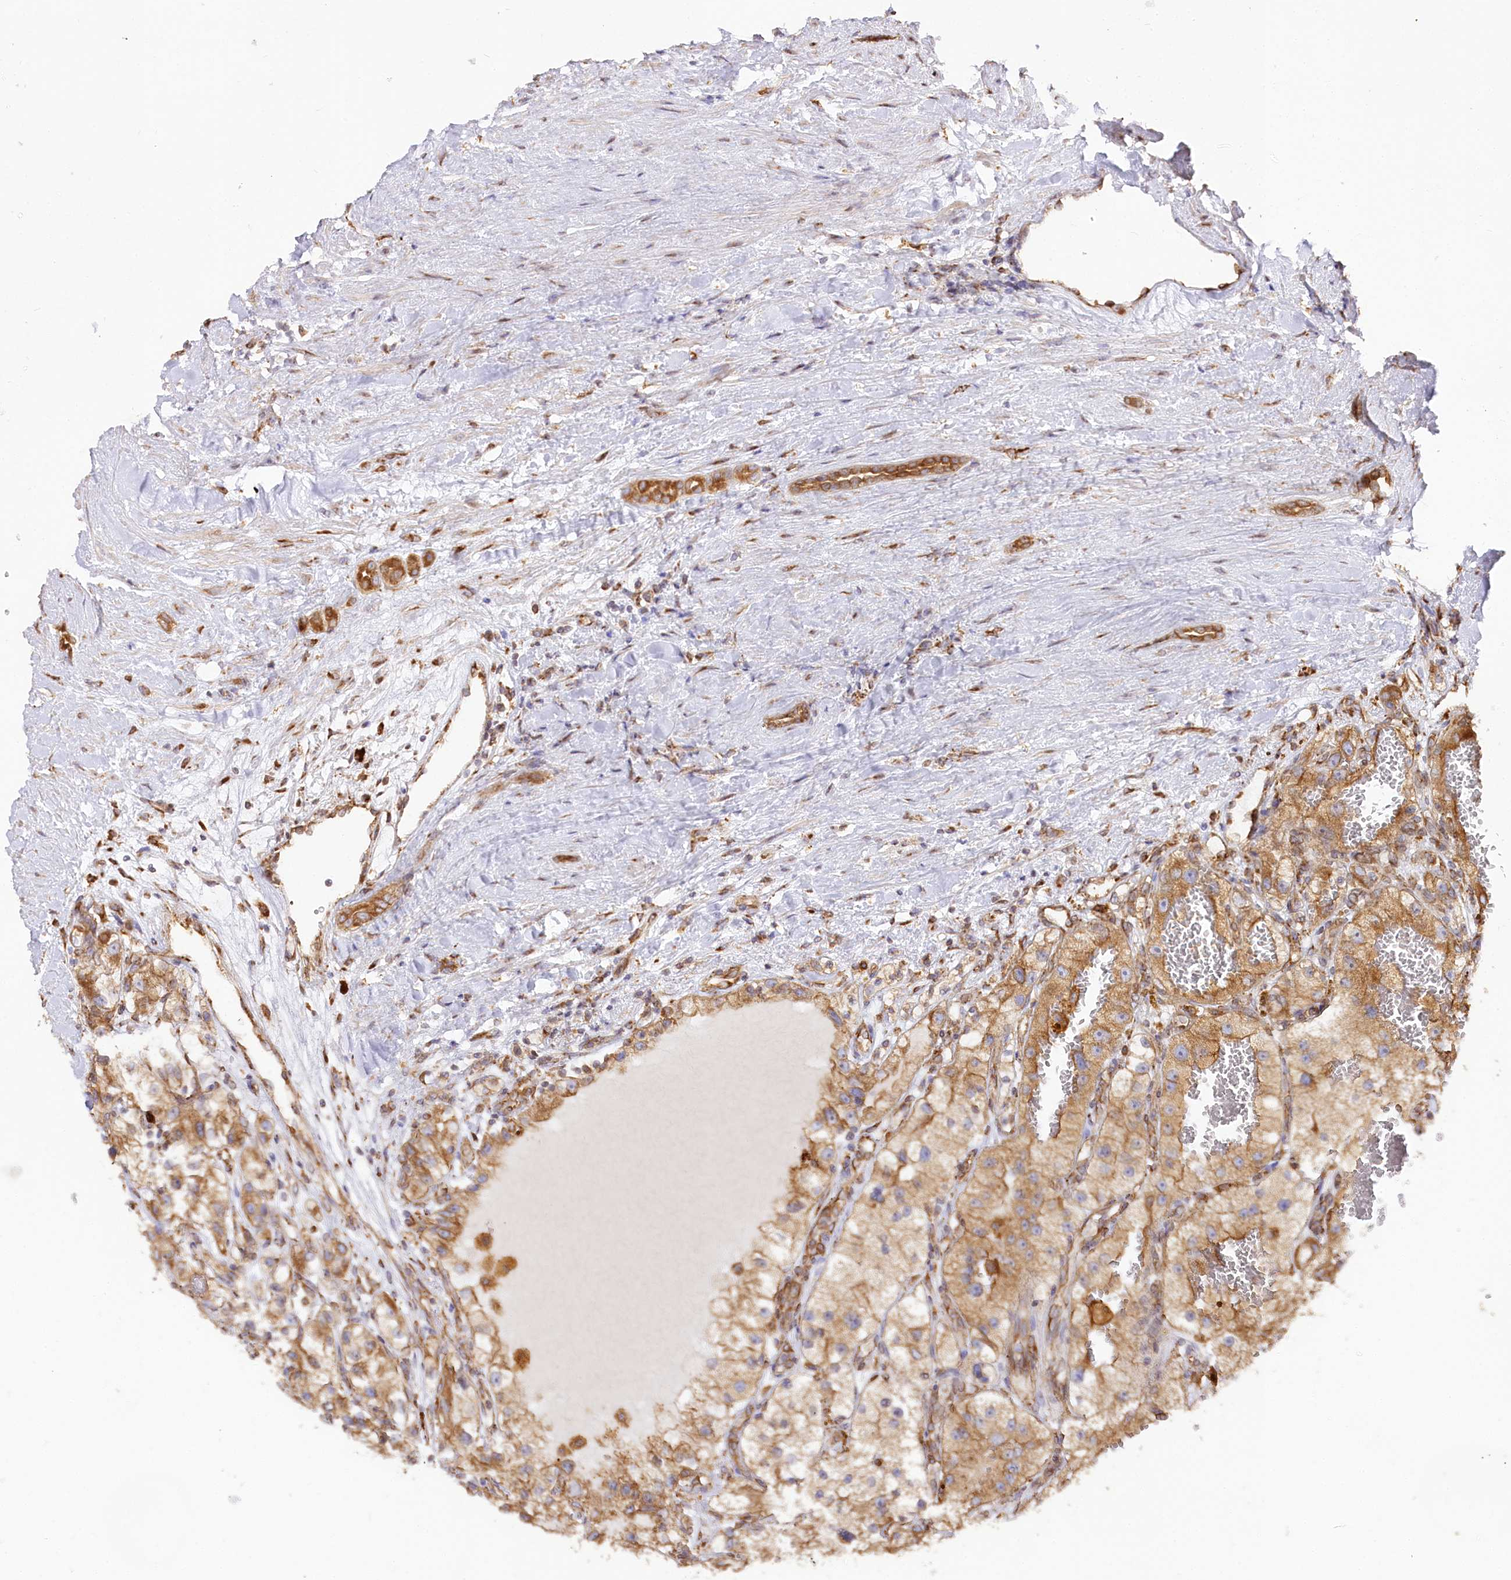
{"staining": {"intensity": "moderate", "quantity": ">75%", "location": "cytoplasmic/membranous"}, "tissue": "renal cancer", "cell_type": "Tumor cells", "image_type": "cancer", "snomed": [{"axis": "morphology", "description": "Adenocarcinoma, NOS"}, {"axis": "topography", "description": "Kidney"}], "caption": "Immunohistochemical staining of adenocarcinoma (renal) exhibits medium levels of moderate cytoplasmic/membranous staining in about >75% of tumor cells.", "gene": "CNPY2", "patient": {"sex": "female", "age": 57}}